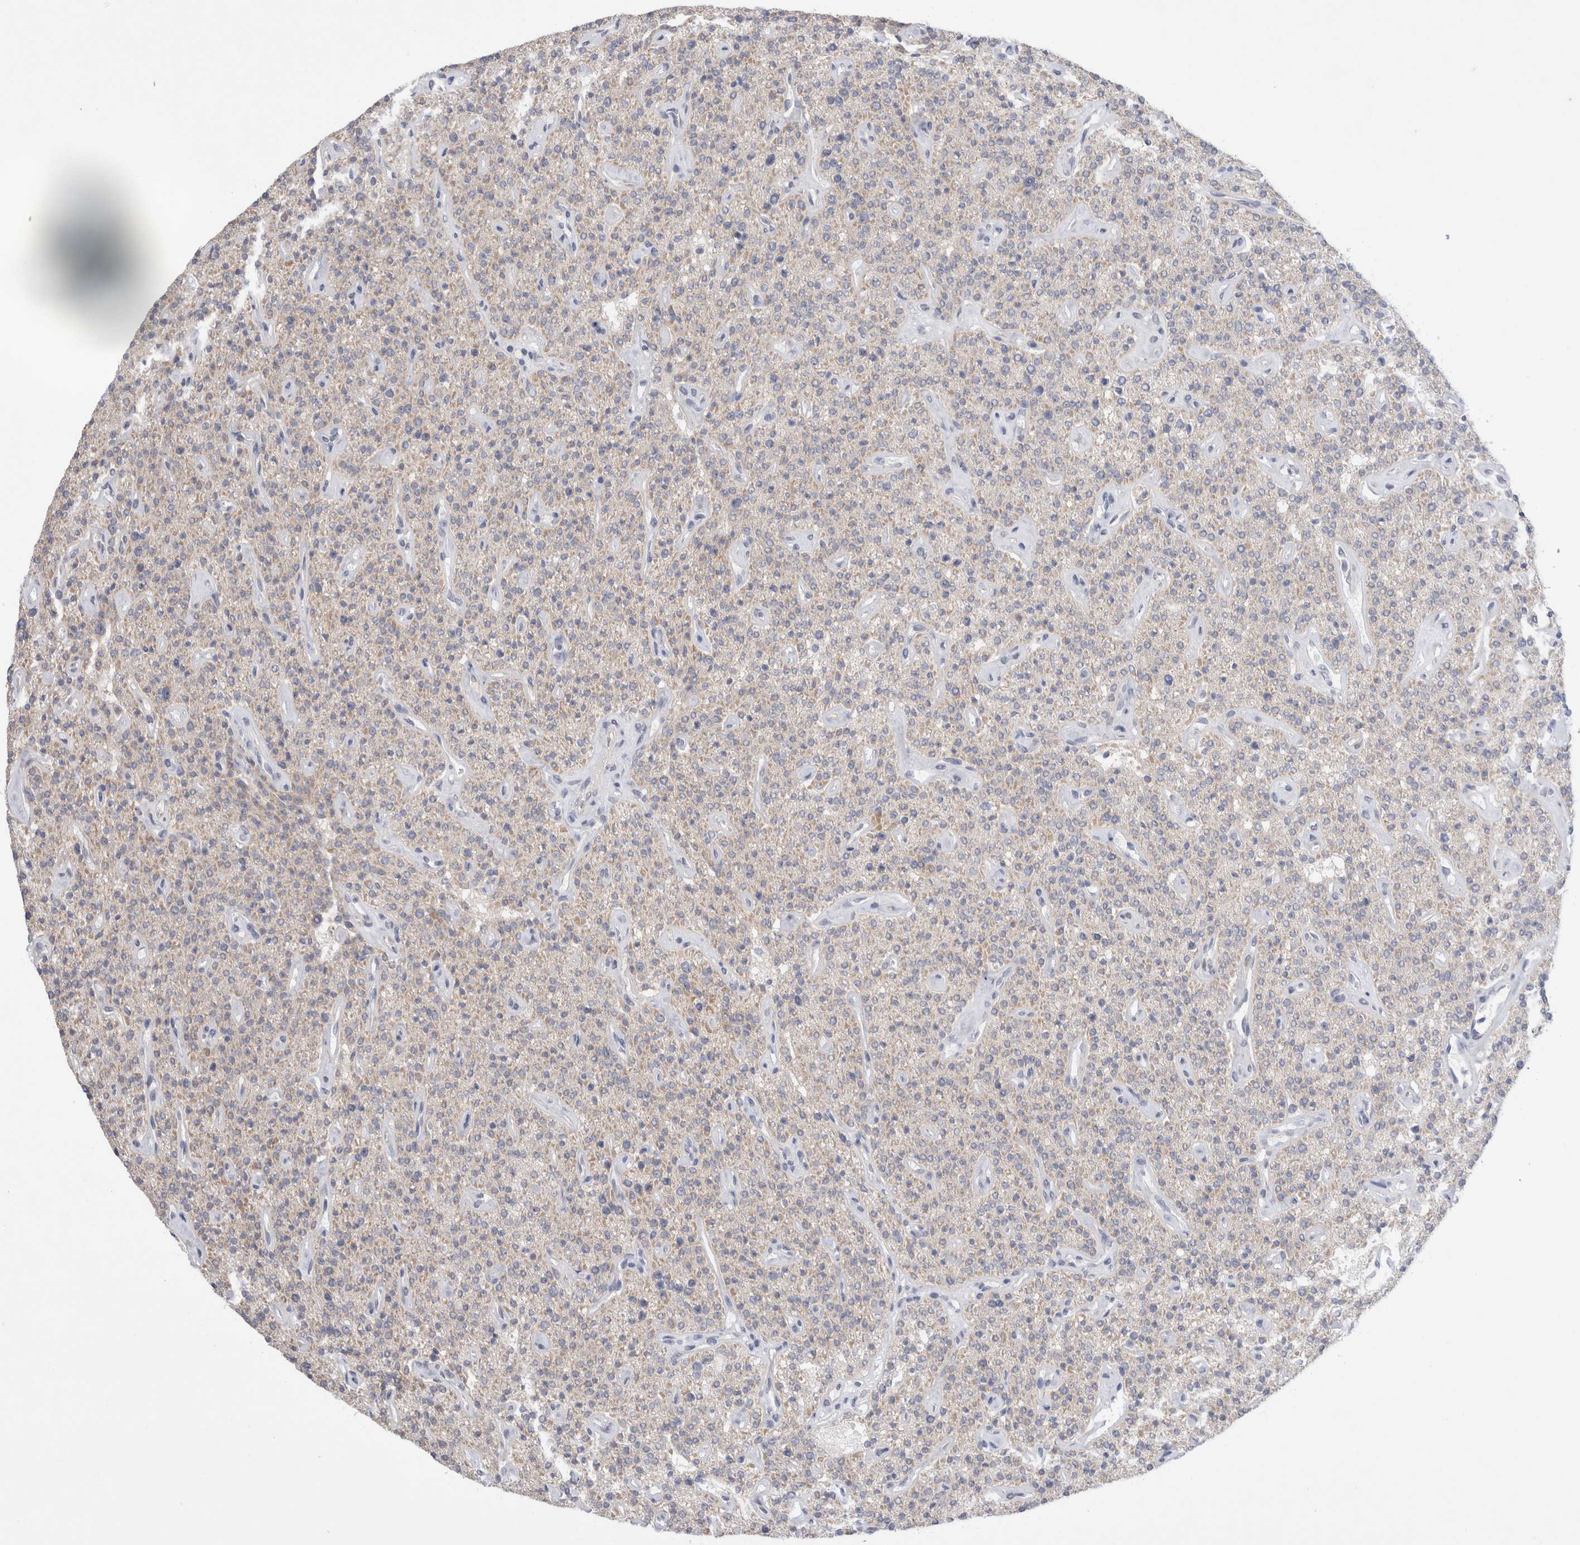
{"staining": {"intensity": "moderate", "quantity": "25%-75%", "location": "cytoplasmic/membranous"}, "tissue": "parathyroid gland", "cell_type": "Glandular cells", "image_type": "normal", "snomed": [{"axis": "morphology", "description": "Normal tissue, NOS"}, {"axis": "topography", "description": "Parathyroid gland"}], "caption": "Glandular cells show medium levels of moderate cytoplasmic/membranous staining in about 25%-75% of cells in benign parathyroid gland.", "gene": "IFT74", "patient": {"sex": "male", "age": 46}}